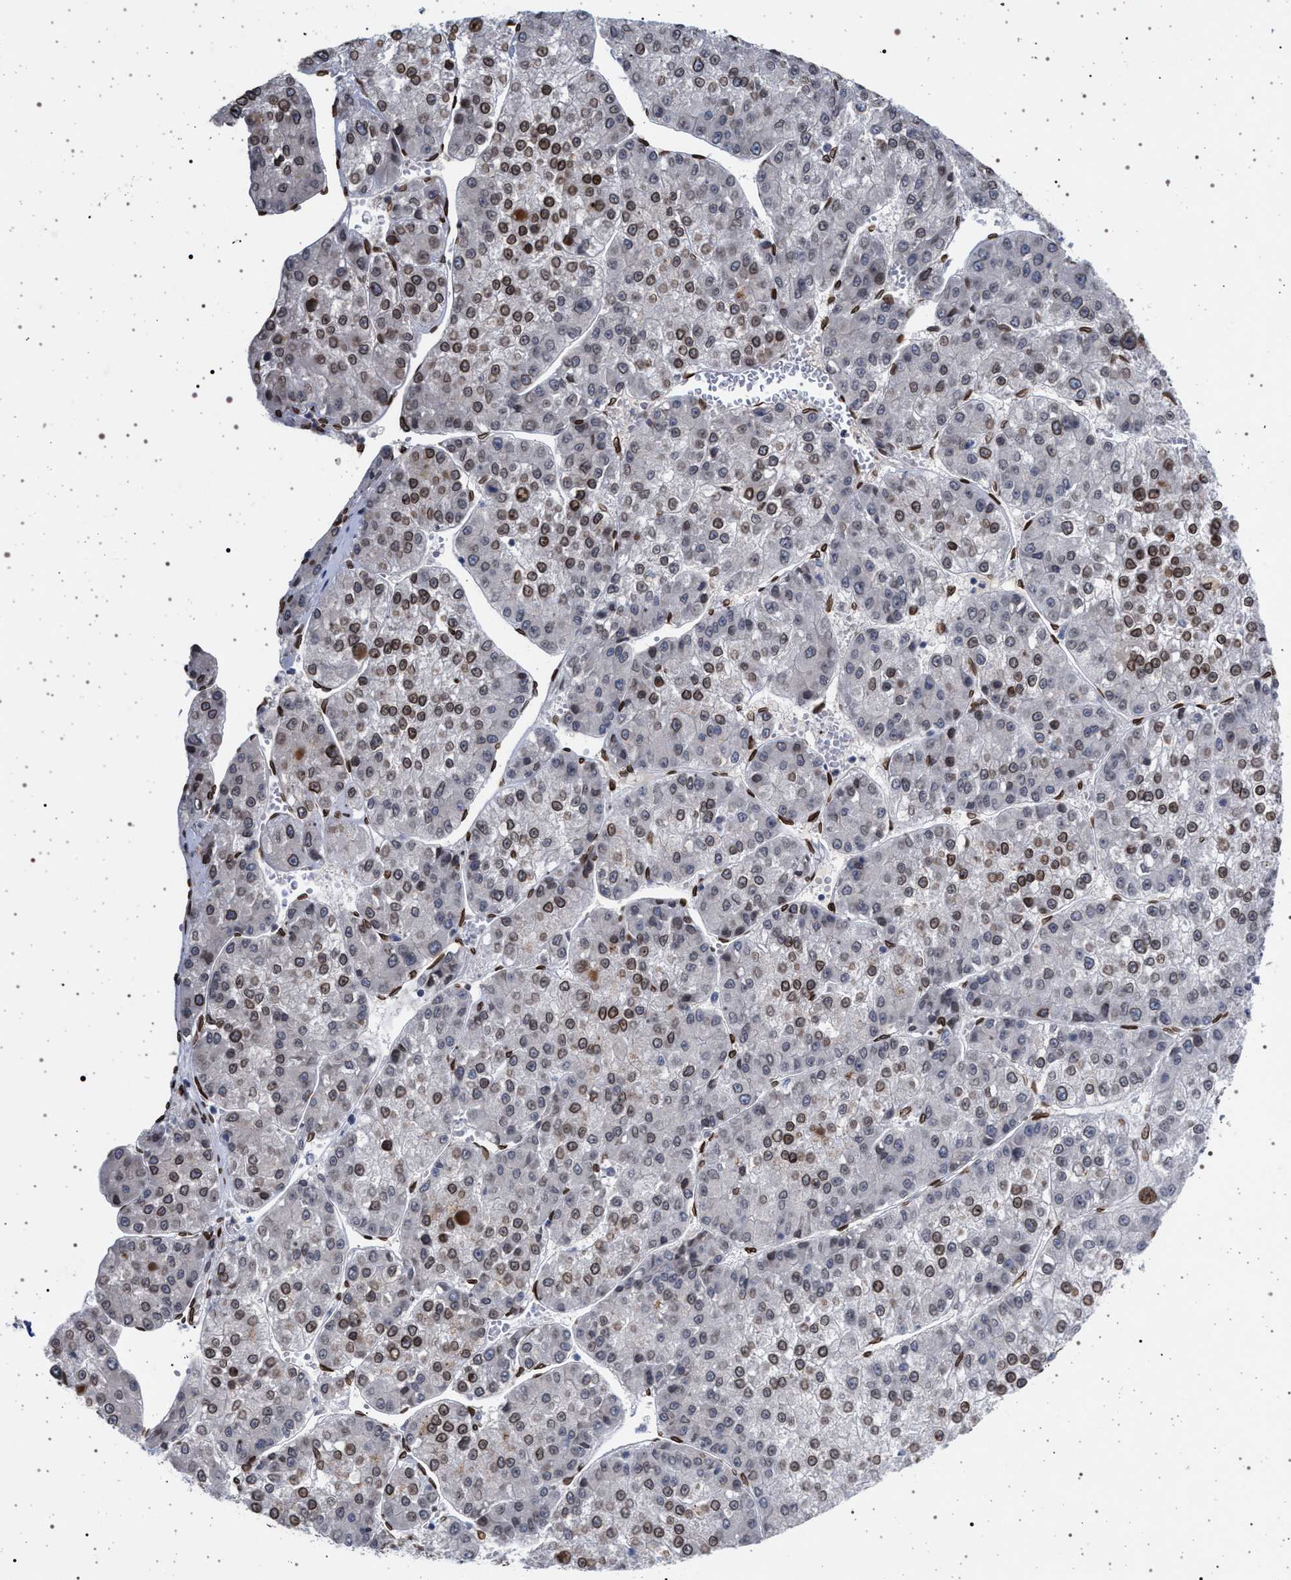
{"staining": {"intensity": "moderate", "quantity": "25%-75%", "location": "cytoplasmic/membranous,nuclear"}, "tissue": "liver cancer", "cell_type": "Tumor cells", "image_type": "cancer", "snomed": [{"axis": "morphology", "description": "Carcinoma, Hepatocellular, NOS"}, {"axis": "topography", "description": "Liver"}], "caption": "Human hepatocellular carcinoma (liver) stained for a protein (brown) demonstrates moderate cytoplasmic/membranous and nuclear positive positivity in about 25%-75% of tumor cells.", "gene": "ING2", "patient": {"sex": "female", "age": 73}}